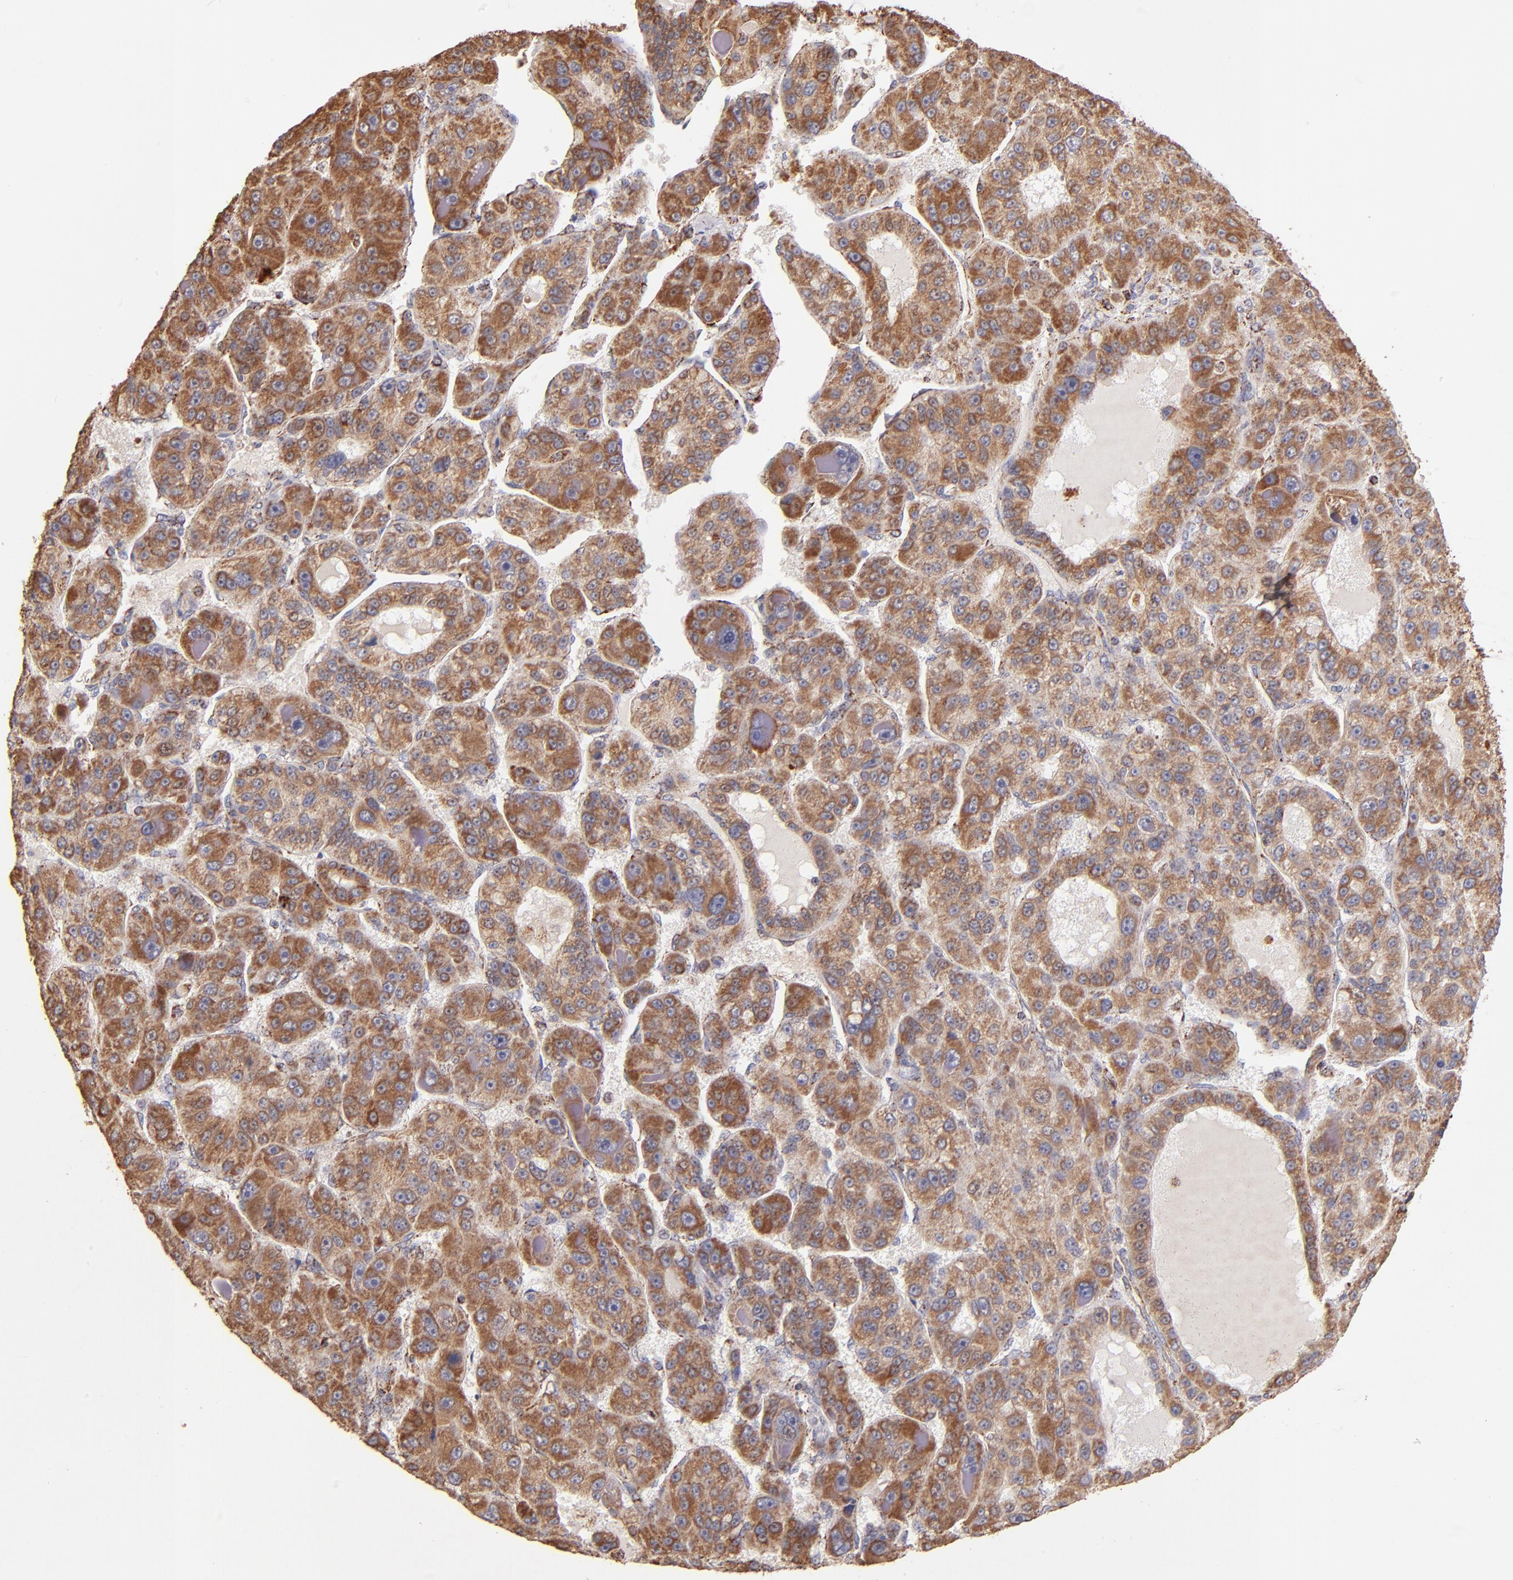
{"staining": {"intensity": "moderate", "quantity": ">75%", "location": "cytoplasmic/membranous"}, "tissue": "liver cancer", "cell_type": "Tumor cells", "image_type": "cancer", "snomed": [{"axis": "morphology", "description": "Carcinoma, Hepatocellular, NOS"}, {"axis": "topography", "description": "Liver"}], "caption": "The immunohistochemical stain labels moderate cytoplasmic/membranous staining in tumor cells of liver cancer tissue. The protein of interest is stained brown, and the nuclei are stained in blue (DAB IHC with brightfield microscopy, high magnification).", "gene": "DLST", "patient": {"sex": "male", "age": 76}}